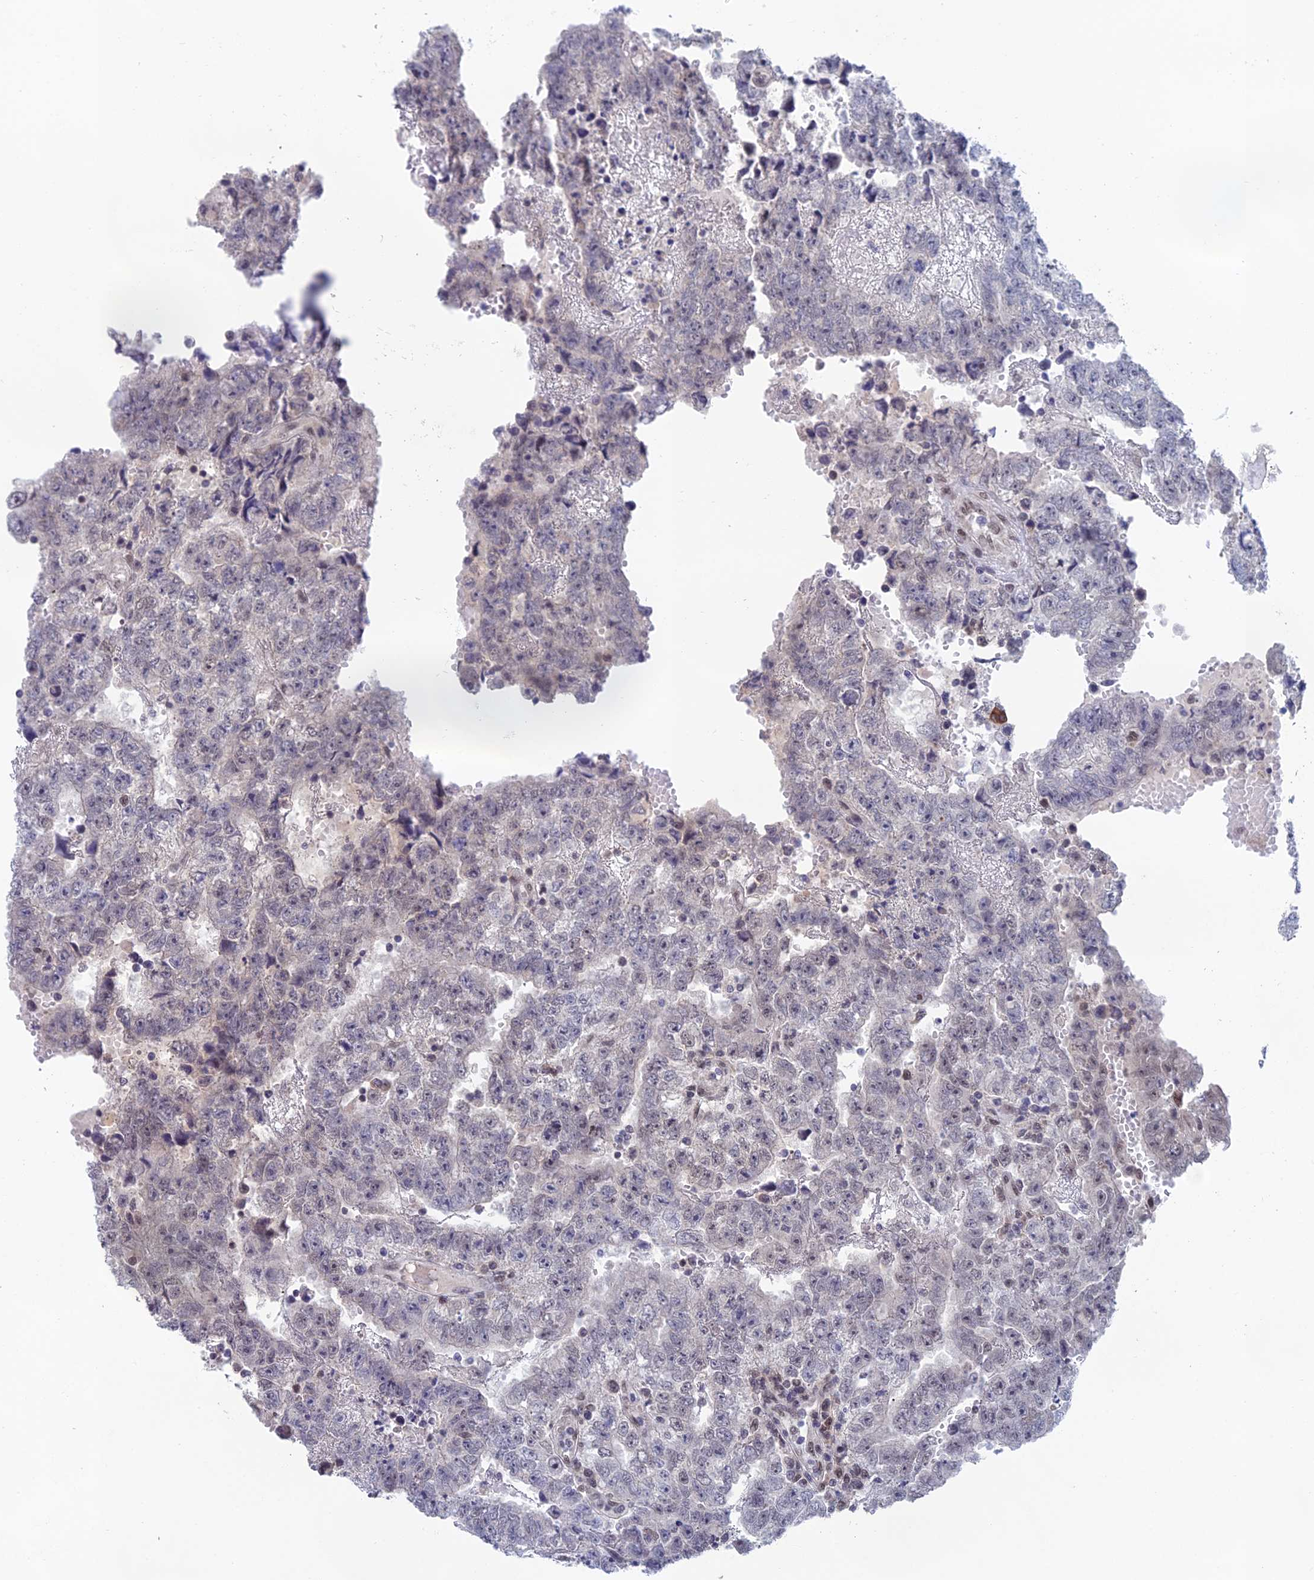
{"staining": {"intensity": "negative", "quantity": "none", "location": "none"}, "tissue": "testis cancer", "cell_type": "Tumor cells", "image_type": "cancer", "snomed": [{"axis": "morphology", "description": "Carcinoma, Embryonal, NOS"}, {"axis": "topography", "description": "Testis"}], "caption": "Tumor cells show no significant protein expression in embryonal carcinoma (testis).", "gene": "NABP2", "patient": {"sex": "male", "age": 25}}